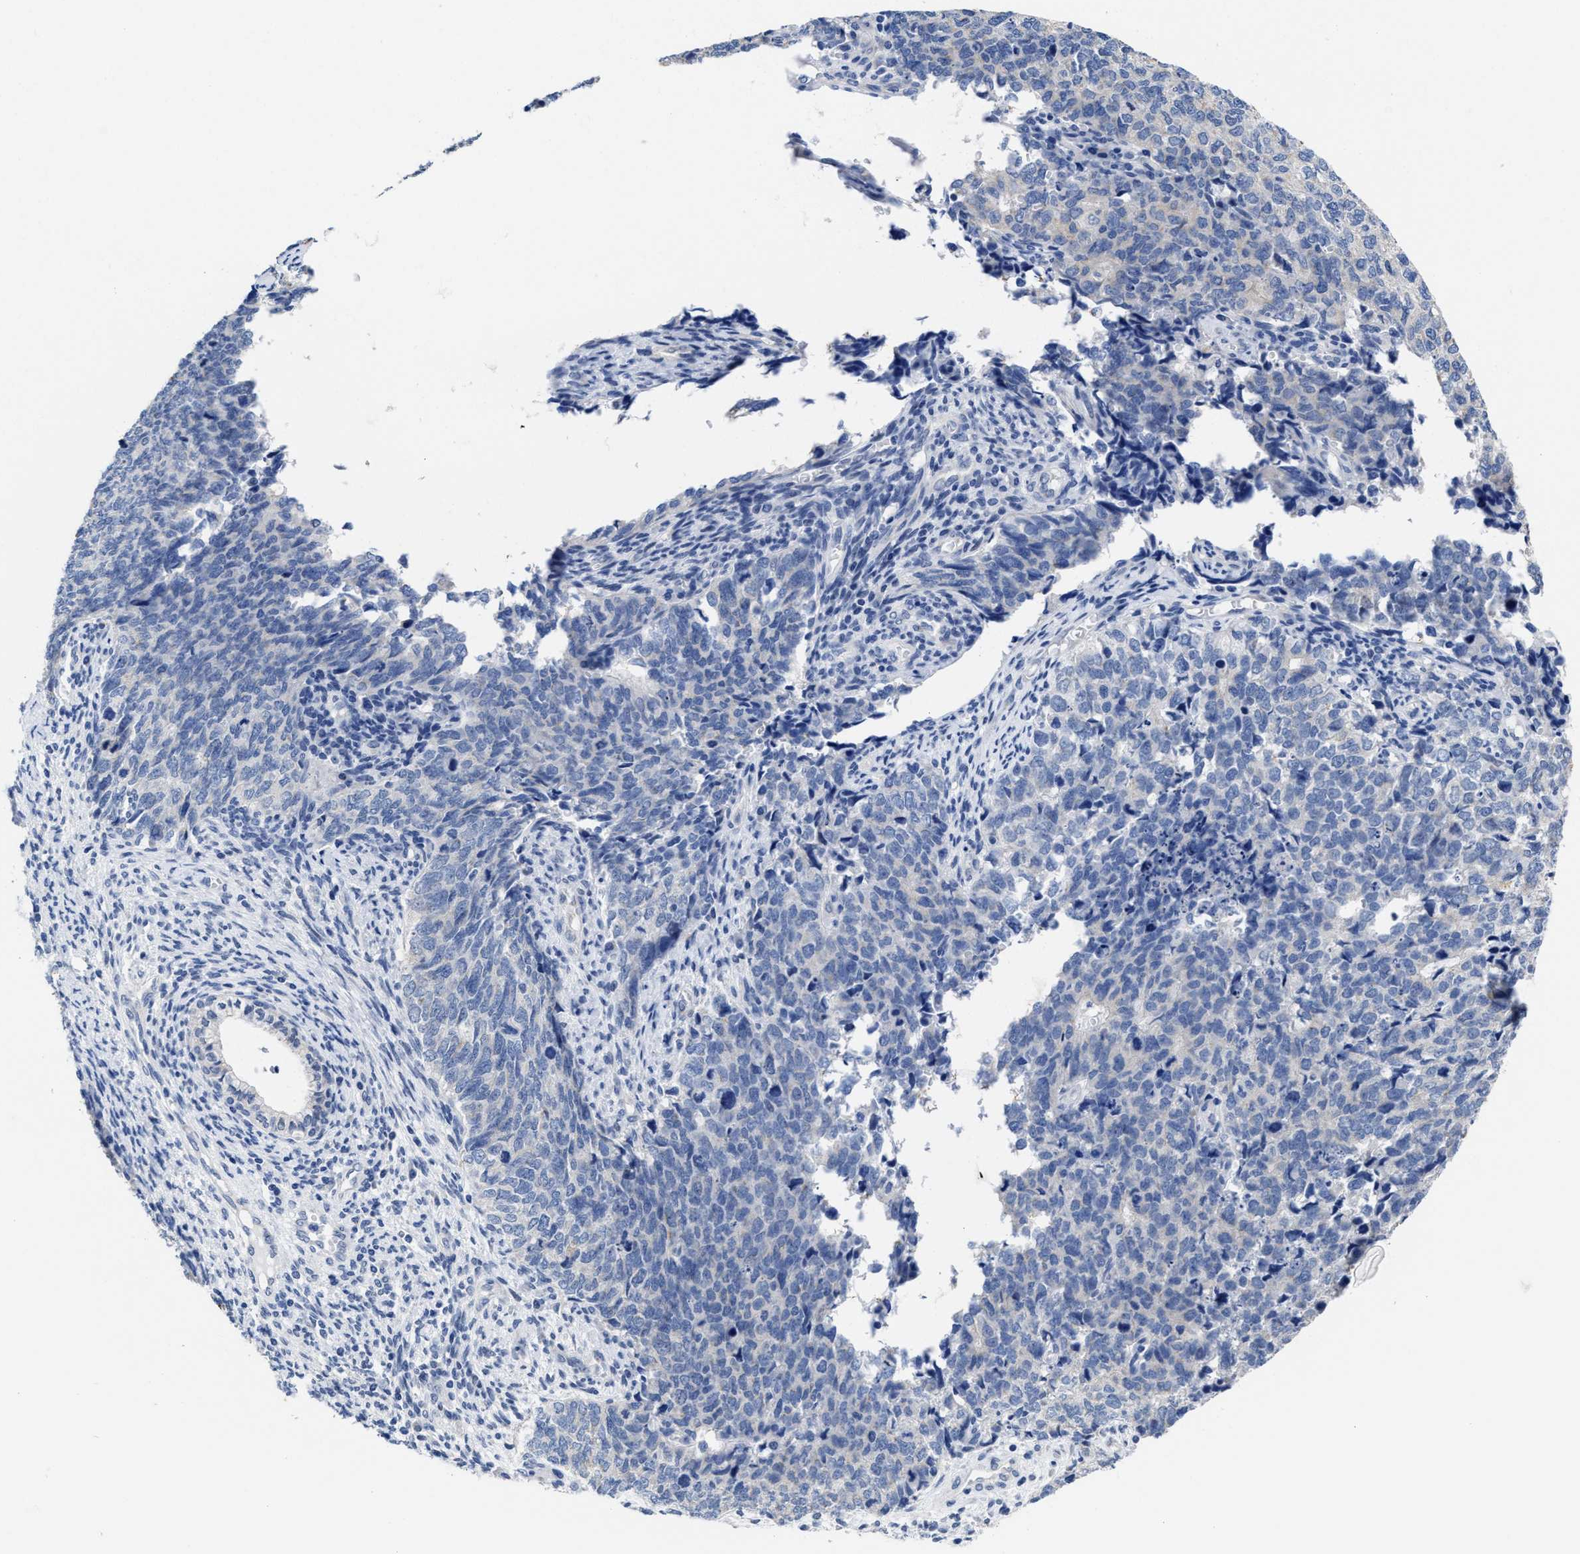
{"staining": {"intensity": "negative", "quantity": "none", "location": "none"}, "tissue": "cervical cancer", "cell_type": "Tumor cells", "image_type": "cancer", "snomed": [{"axis": "morphology", "description": "Squamous cell carcinoma, NOS"}, {"axis": "topography", "description": "Cervix"}], "caption": "Image shows no protein positivity in tumor cells of cervical cancer tissue. (Stains: DAB IHC with hematoxylin counter stain, Microscopy: brightfield microscopy at high magnification).", "gene": "HOOK1", "patient": {"sex": "female", "age": 63}}